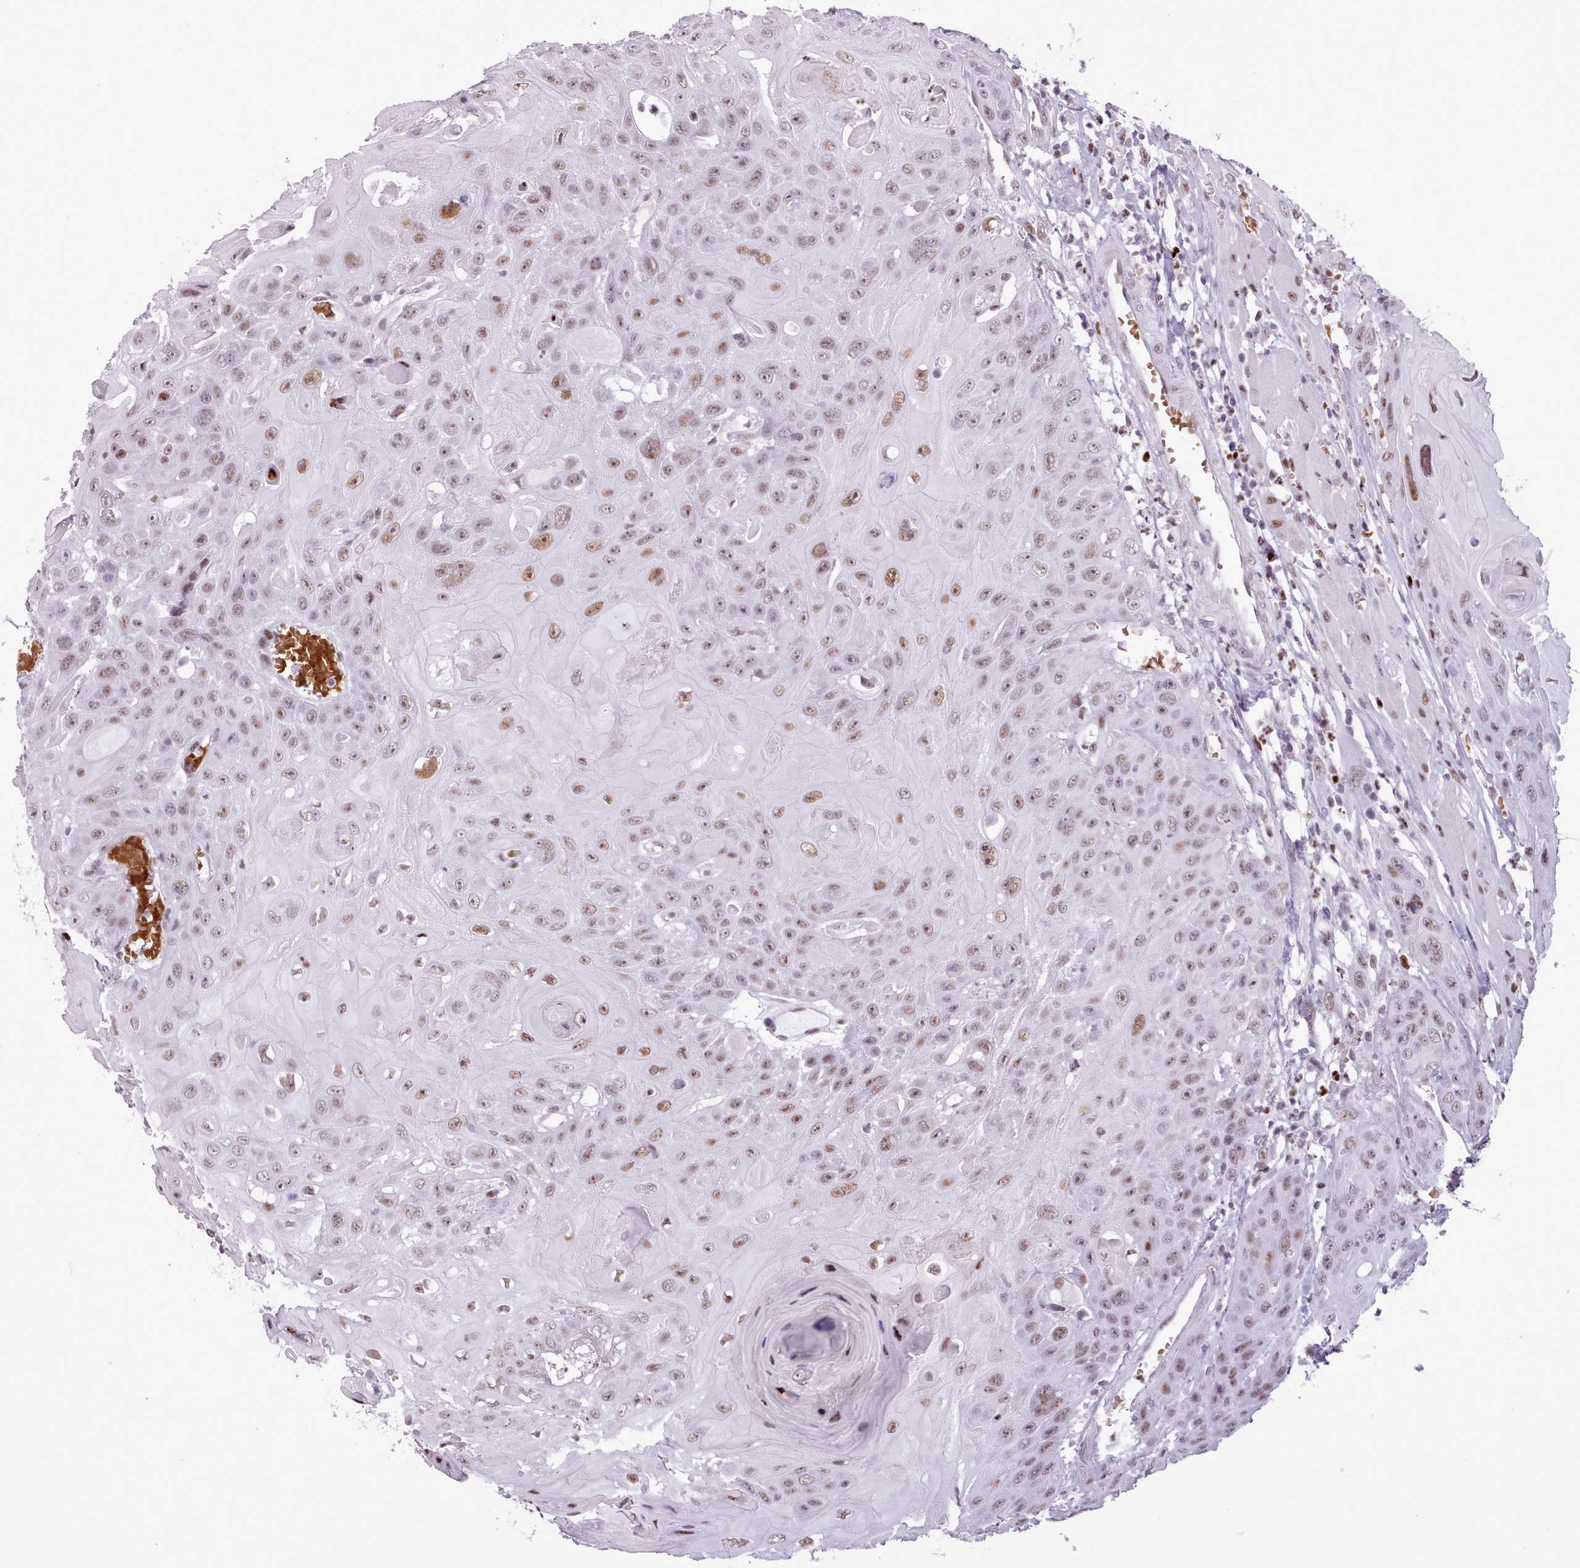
{"staining": {"intensity": "moderate", "quantity": ">75%", "location": "nuclear"}, "tissue": "head and neck cancer", "cell_type": "Tumor cells", "image_type": "cancer", "snomed": [{"axis": "morphology", "description": "Squamous cell carcinoma, NOS"}, {"axis": "topography", "description": "Head-Neck"}], "caption": "High-magnification brightfield microscopy of head and neck cancer stained with DAB (3,3'-diaminobenzidine) (brown) and counterstained with hematoxylin (blue). tumor cells exhibit moderate nuclear positivity is present in approximately>75% of cells.", "gene": "SRSF4", "patient": {"sex": "female", "age": 59}}